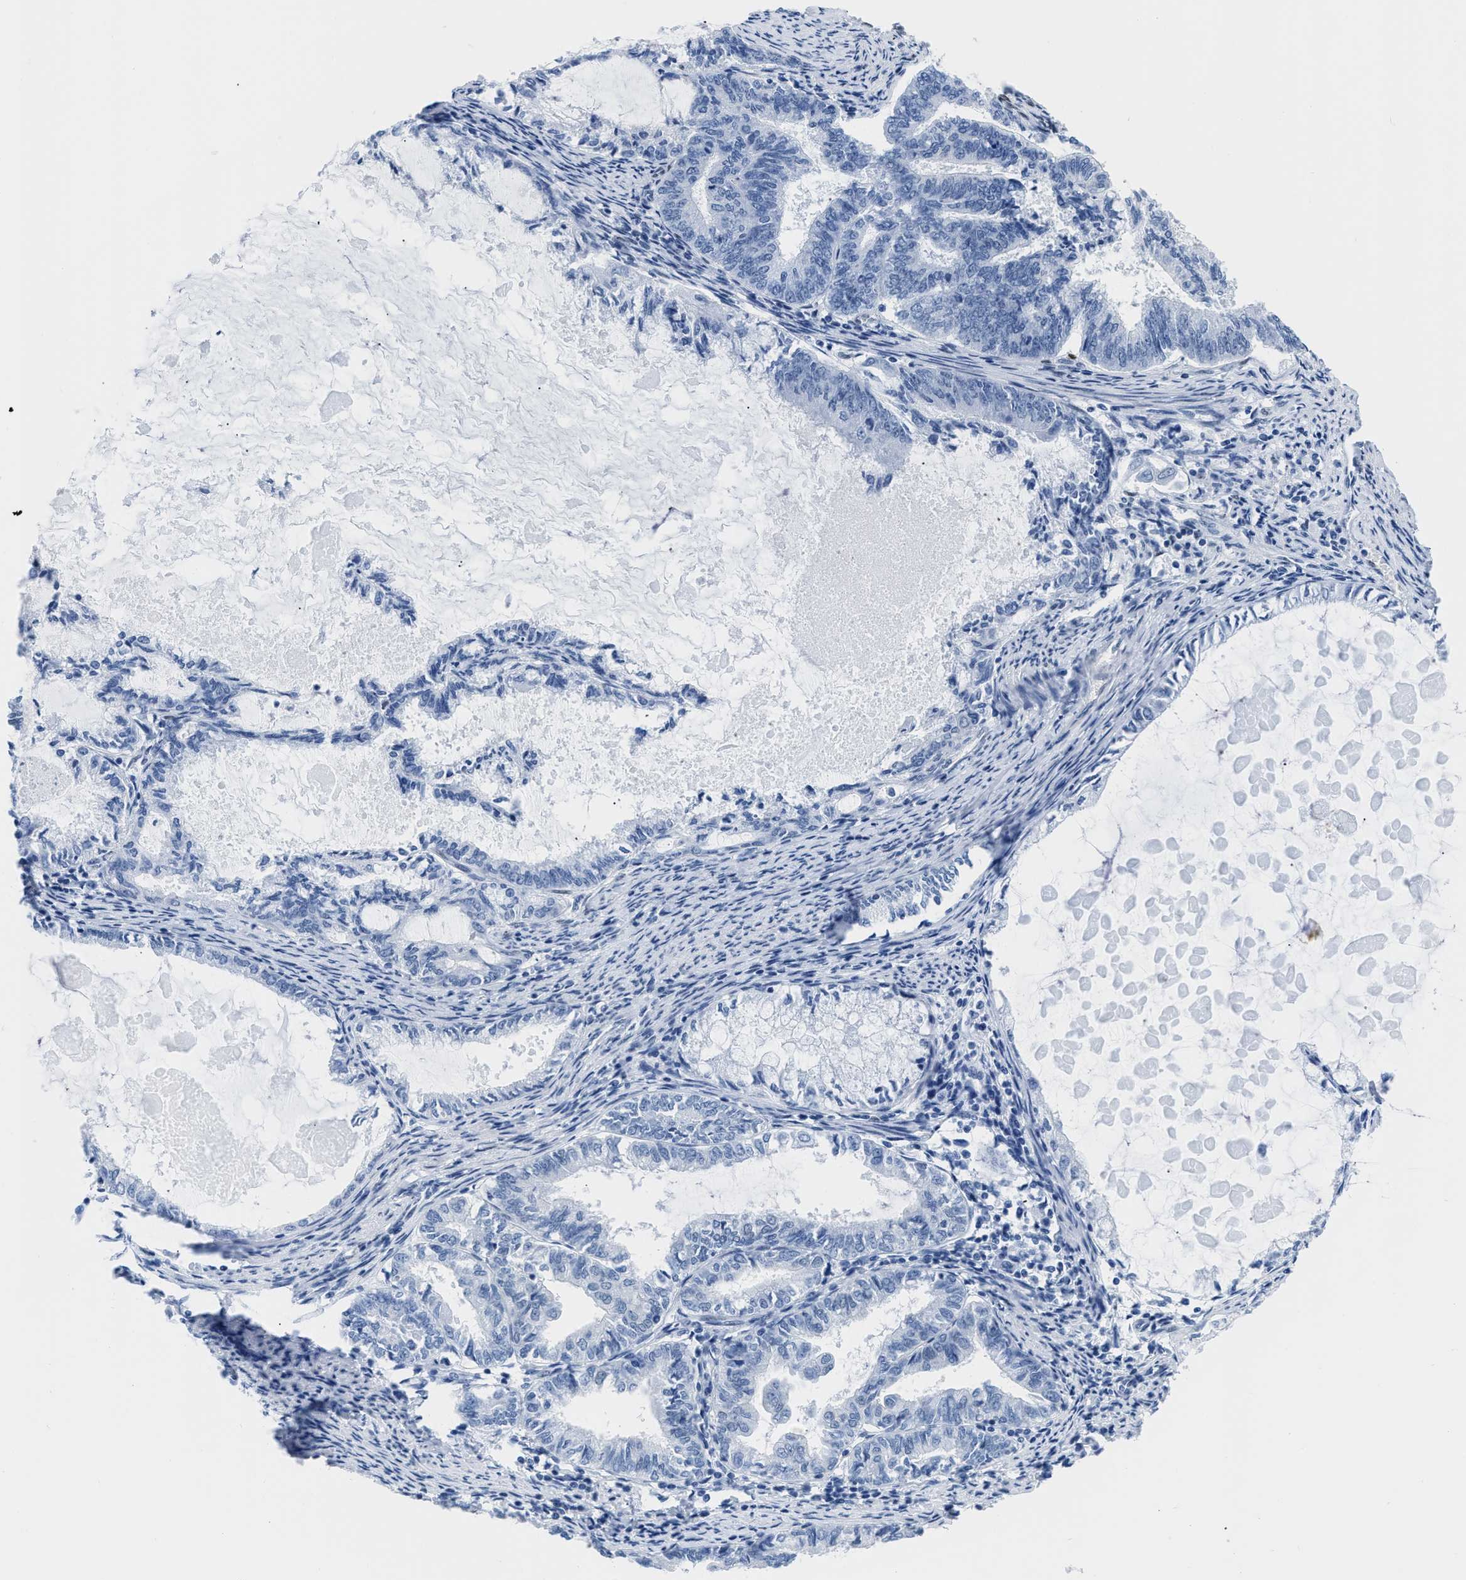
{"staining": {"intensity": "negative", "quantity": "none", "location": "none"}, "tissue": "endometrial cancer", "cell_type": "Tumor cells", "image_type": "cancer", "snomed": [{"axis": "morphology", "description": "Adenocarcinoma, NOS"}, {"axis": "topography", "description": "Endometrium"}], "caption": "This is an immunohistochemistry image of endometrial adenocarcinoma. There is no positivity in tumor cells.", "gene": "CTBP1", "patient": {"sex": "female", "age": 86}}